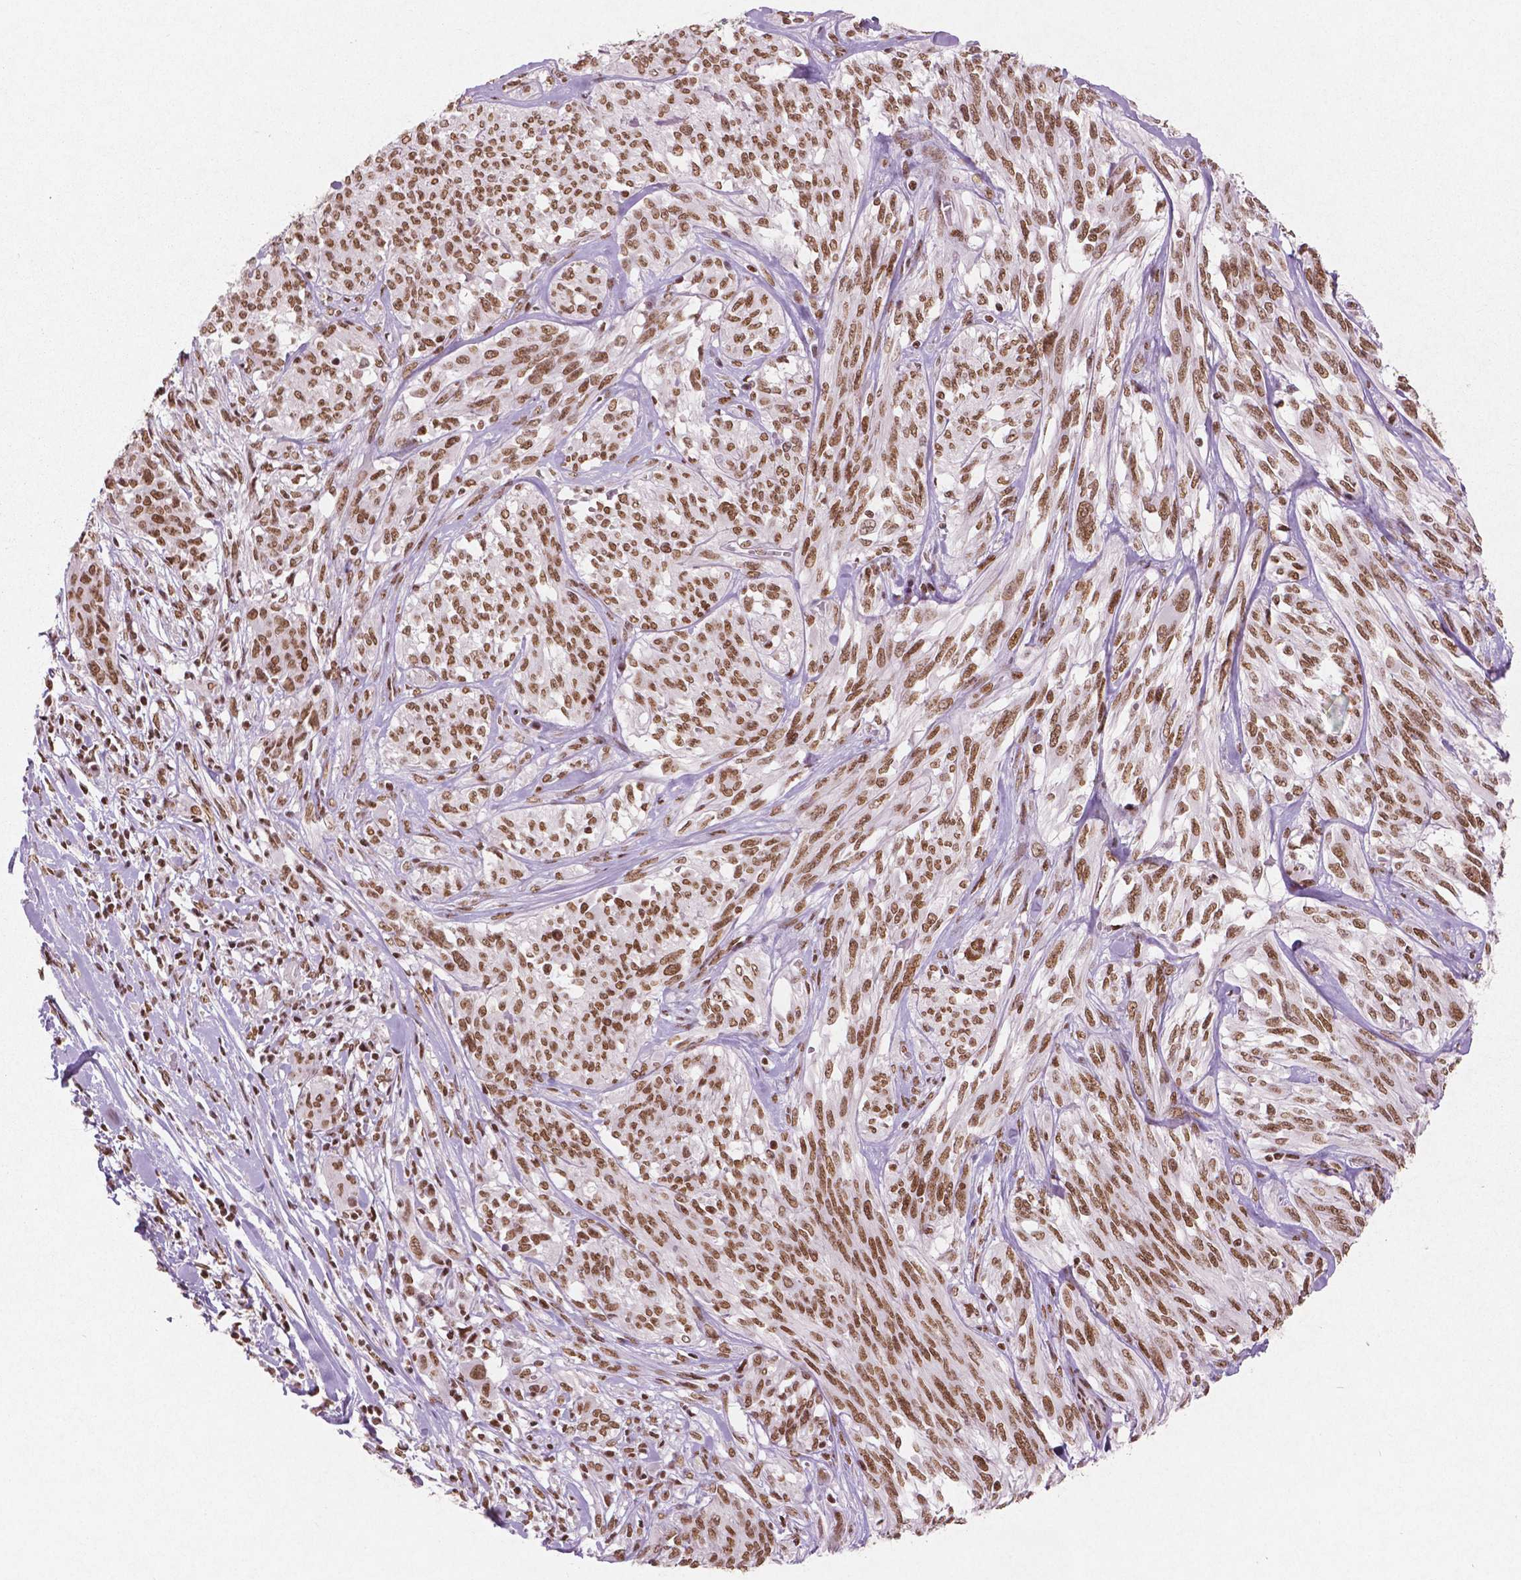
{"staining": {"intensity": "moderate", "quantity": ">75%", "location": "nuclear"}, "tissue": "melanoma", "cell_type": "Tumor cells", "image_type": "cancer", "snomed": [{"axis": "morphology", "description": "Malignant melanoma, NOS"}, {"axis": "topography", "description": "Skin"}], "caption": "Melanoma stained with DAB immunohistochemistry exhibits medium levels of moderate nuclear staining in approximately >75% of tumor cells.", "gene": "BRD4", "patient": {"sex": "female", "age": 91}}